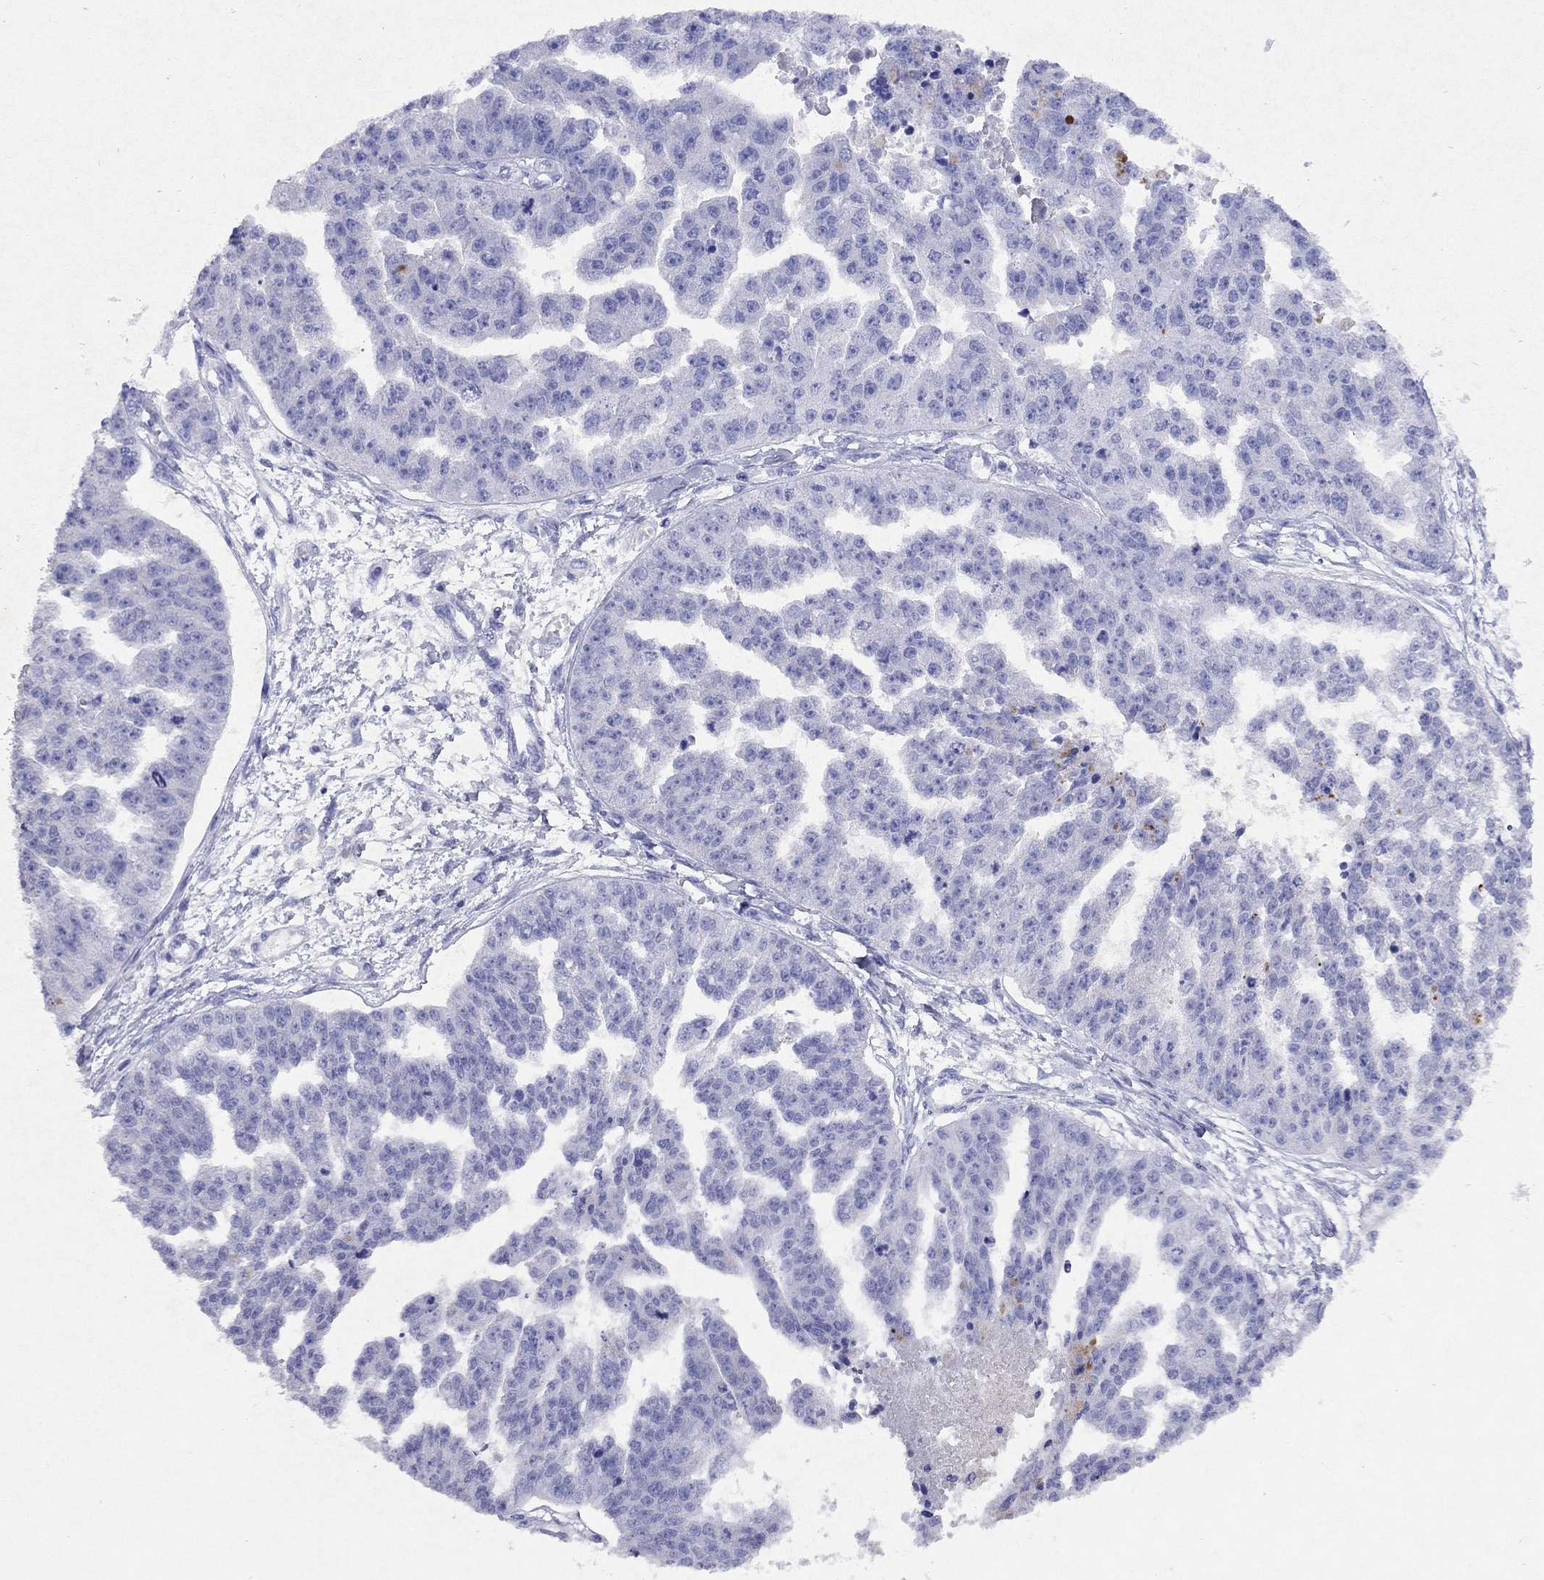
{"staining": {"intensity": "negative", "quantity": "none", "location": "none"}, "tissue": "ovarian cancer", "cell_type": "Tumor cells", "image_type": "cancer", "snomed": [{"axis": "morphology", "description": "Cystadenocarcinoma, serous, NOS"}, {"axis": "topography", "description": "Ovary"}], "caption": "Serous cystadenocarcinoma (ovarian) stained for a protein using IHC exhibits no expression tumor cells.", "gene": "ARMC12", "patient": {"sex": "female", "age": 58}}